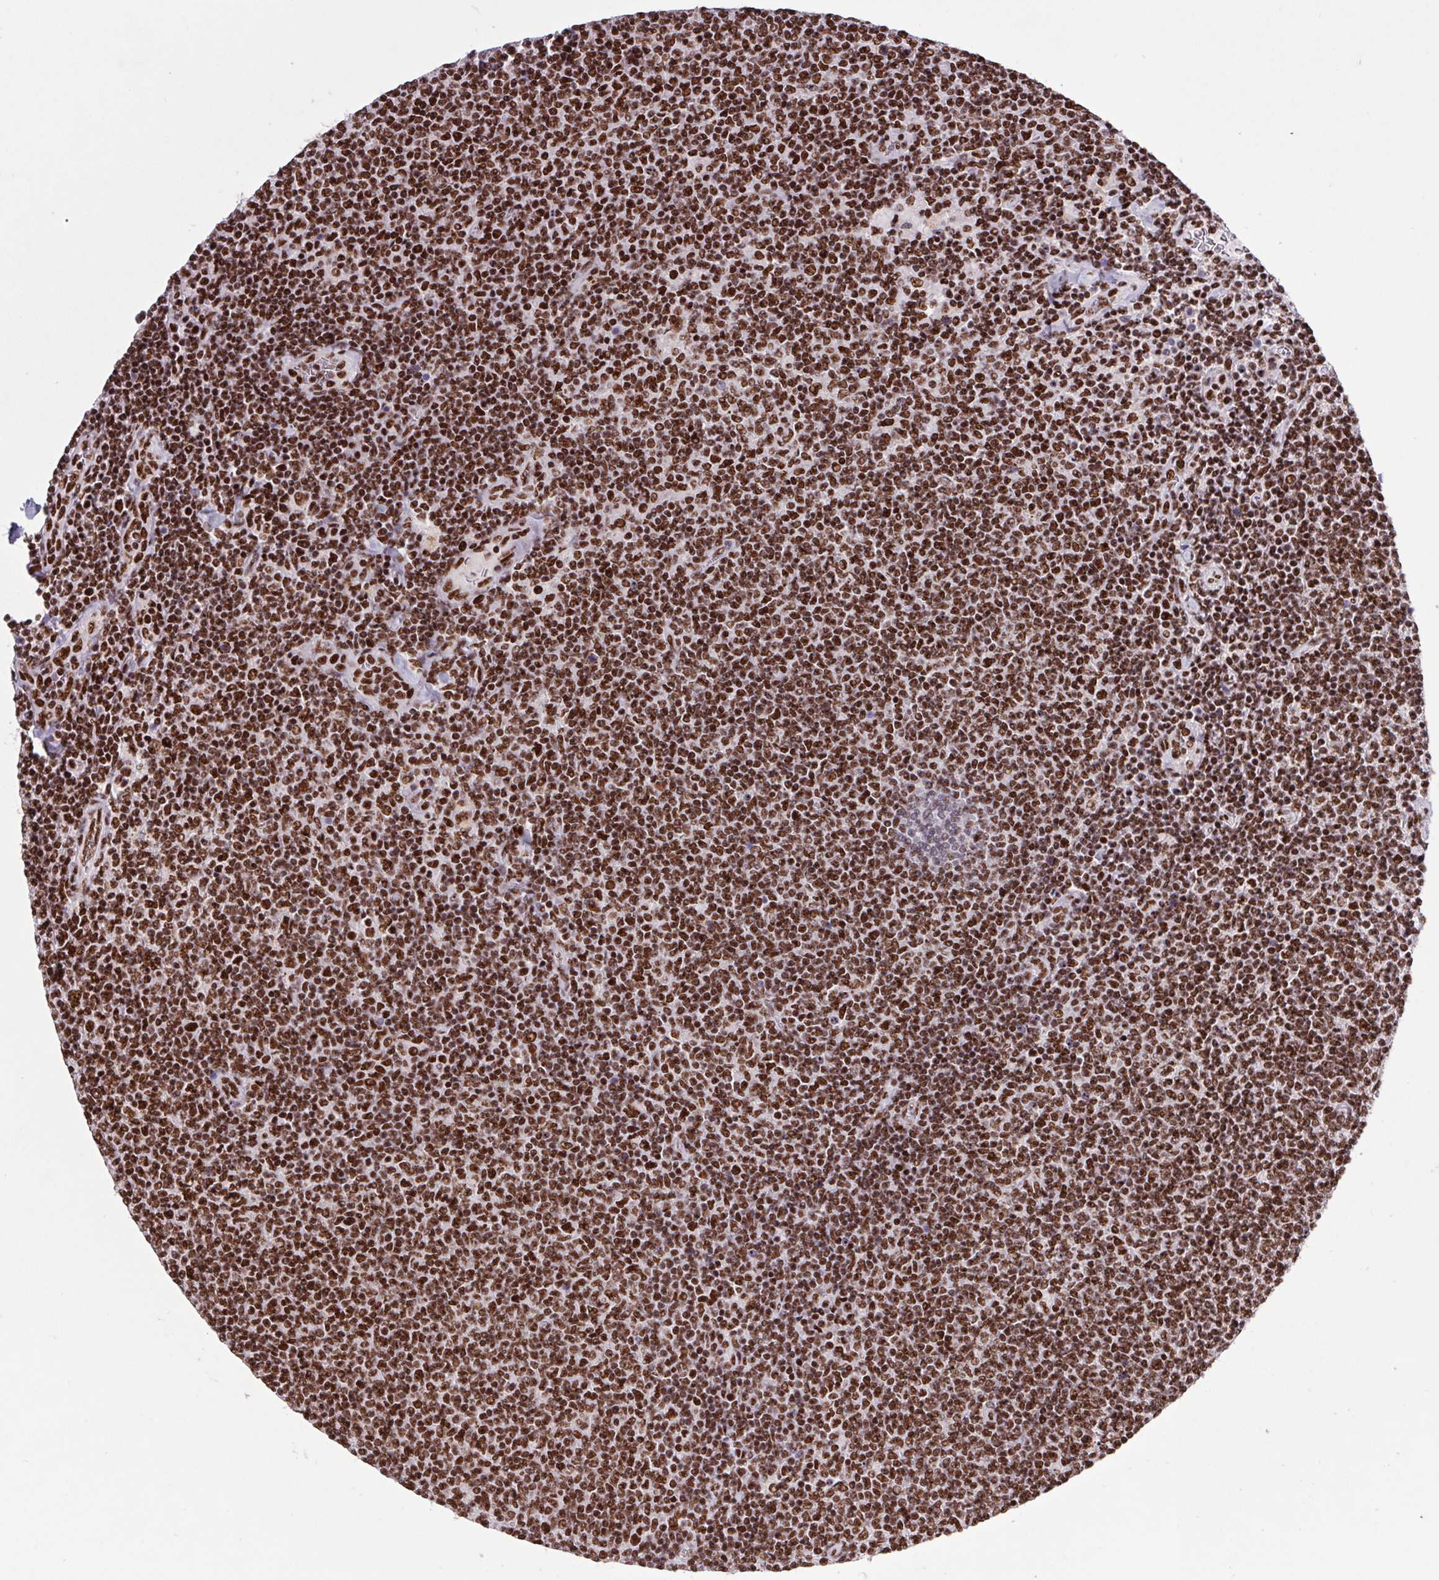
{"staining": {"intensity": "strong", "quantity": ">75%", "location": "nuclear"}, "tissue": "lymphoma", "cell_type": "Tumor cells", "image_type": "cancer", "snomed": [{"axis": "morphology", "description": "Malignant lymphoma, non-Hodgkin's type, Low grade"}, {"axis": "topography", "description": "Lymph node"}], "caption": "Immunohistochemical staining of malignant lymphoma, non-Hodgkin's type (low-grade) demonstrates high levels of strong nuclear staining in approximately >75% of tumor cells. (DAB IHC with brightfield microscopy, high magnification).", "gene": "LDLRAD4", "patient": {"sex": "male", "age": 52}}